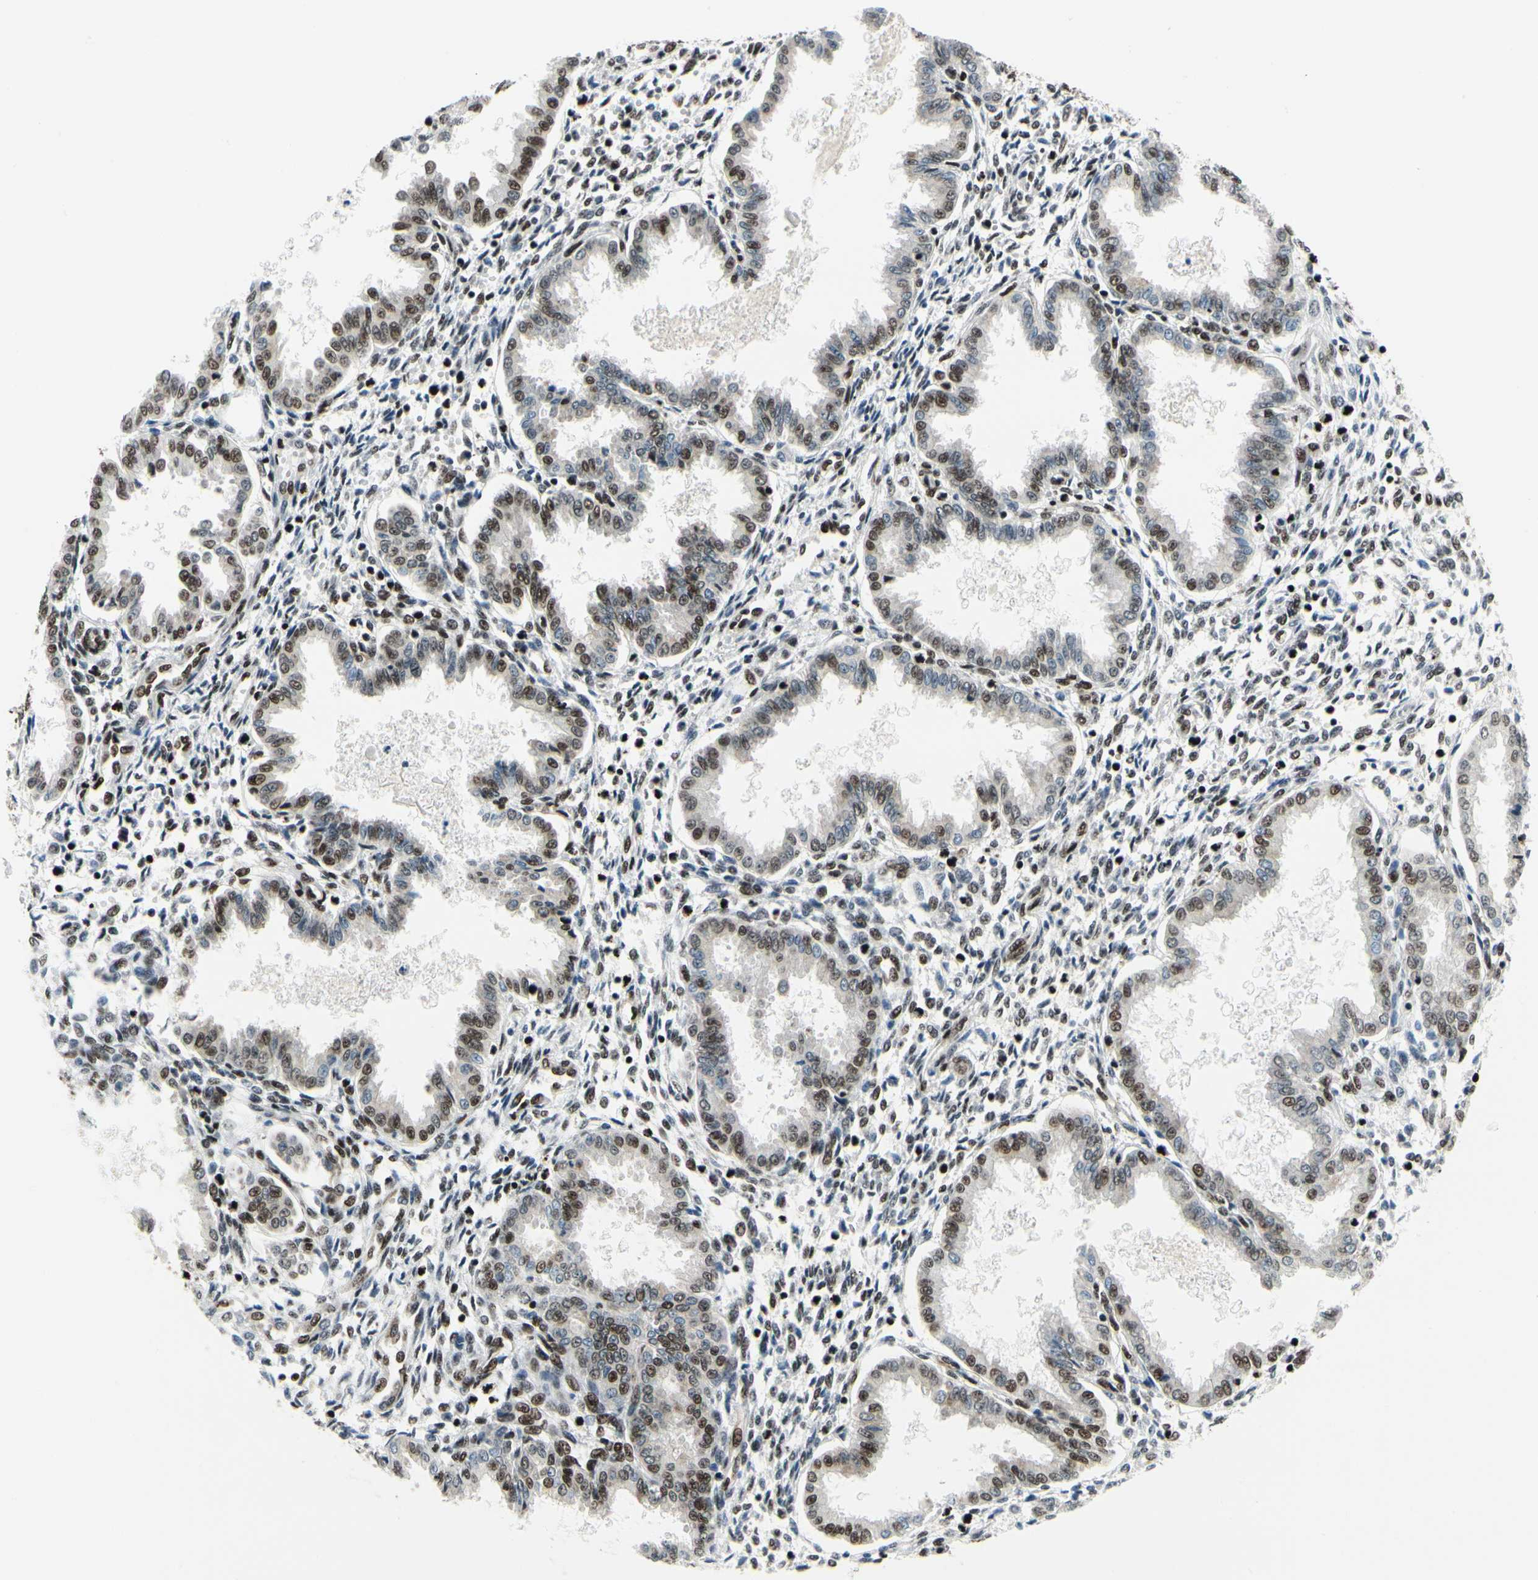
{"staining": {"intensity": "strong", "quantity": "25%-75%", "location": "nuclear"}, "tissue": "endometrium", "cell_type": "Cells in endometrial stroma", "image_type": "normal", "snomed": [{"axis": "morphology", "description": "Normal tissue, NOS"}, {"axis": "topography", "description": "Endometrium"}], "caption": "Approximately 25%-75% of cells in endometrial stroma in normal endometrium demonstrate strong nuclear protein expression as visualized by brown immunohistochemical staining.", "gene": "SRSF11", "patient": {"sex": "female", "age": 33}}